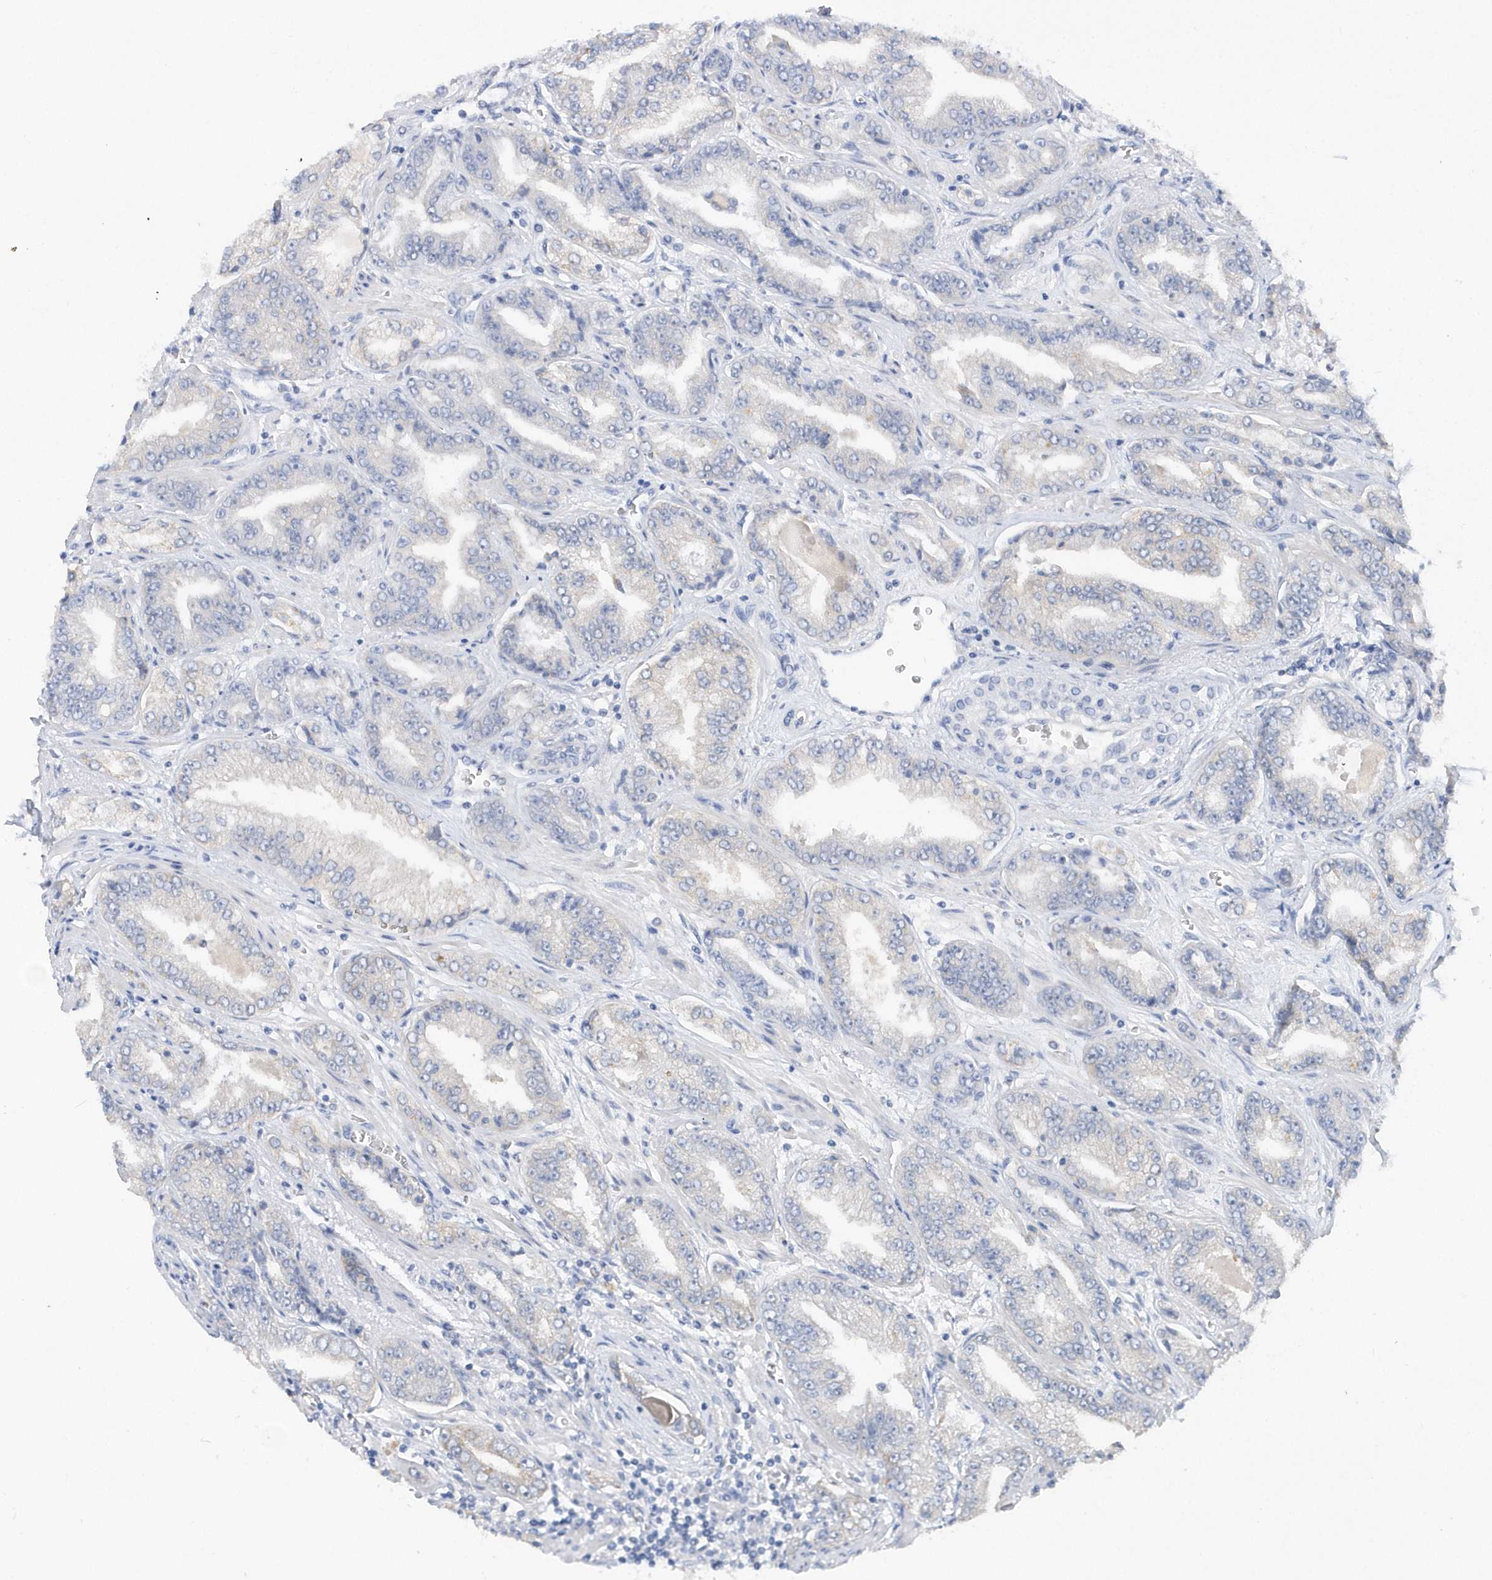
{"staining": {"intensity": "negative", "quantity": "none", "location": "none"}, "tissue": "prostate cancer", "cell_type": "Tumor cells", "image_type": "cancer", "snomed": [{"axis": "morphology", "description": "Adenocarcinoma, High grade"}, {"axis": "topography", "description": "Prostate"}], "caption": "There is no significant staining in tumor cells of prostate cancer (high-grade adenocarcinoma). (Brightfield microscopy of DAB IHC at high magnification).", "gene": "RPE", "patient": {"sex": "male", "age": 71}}